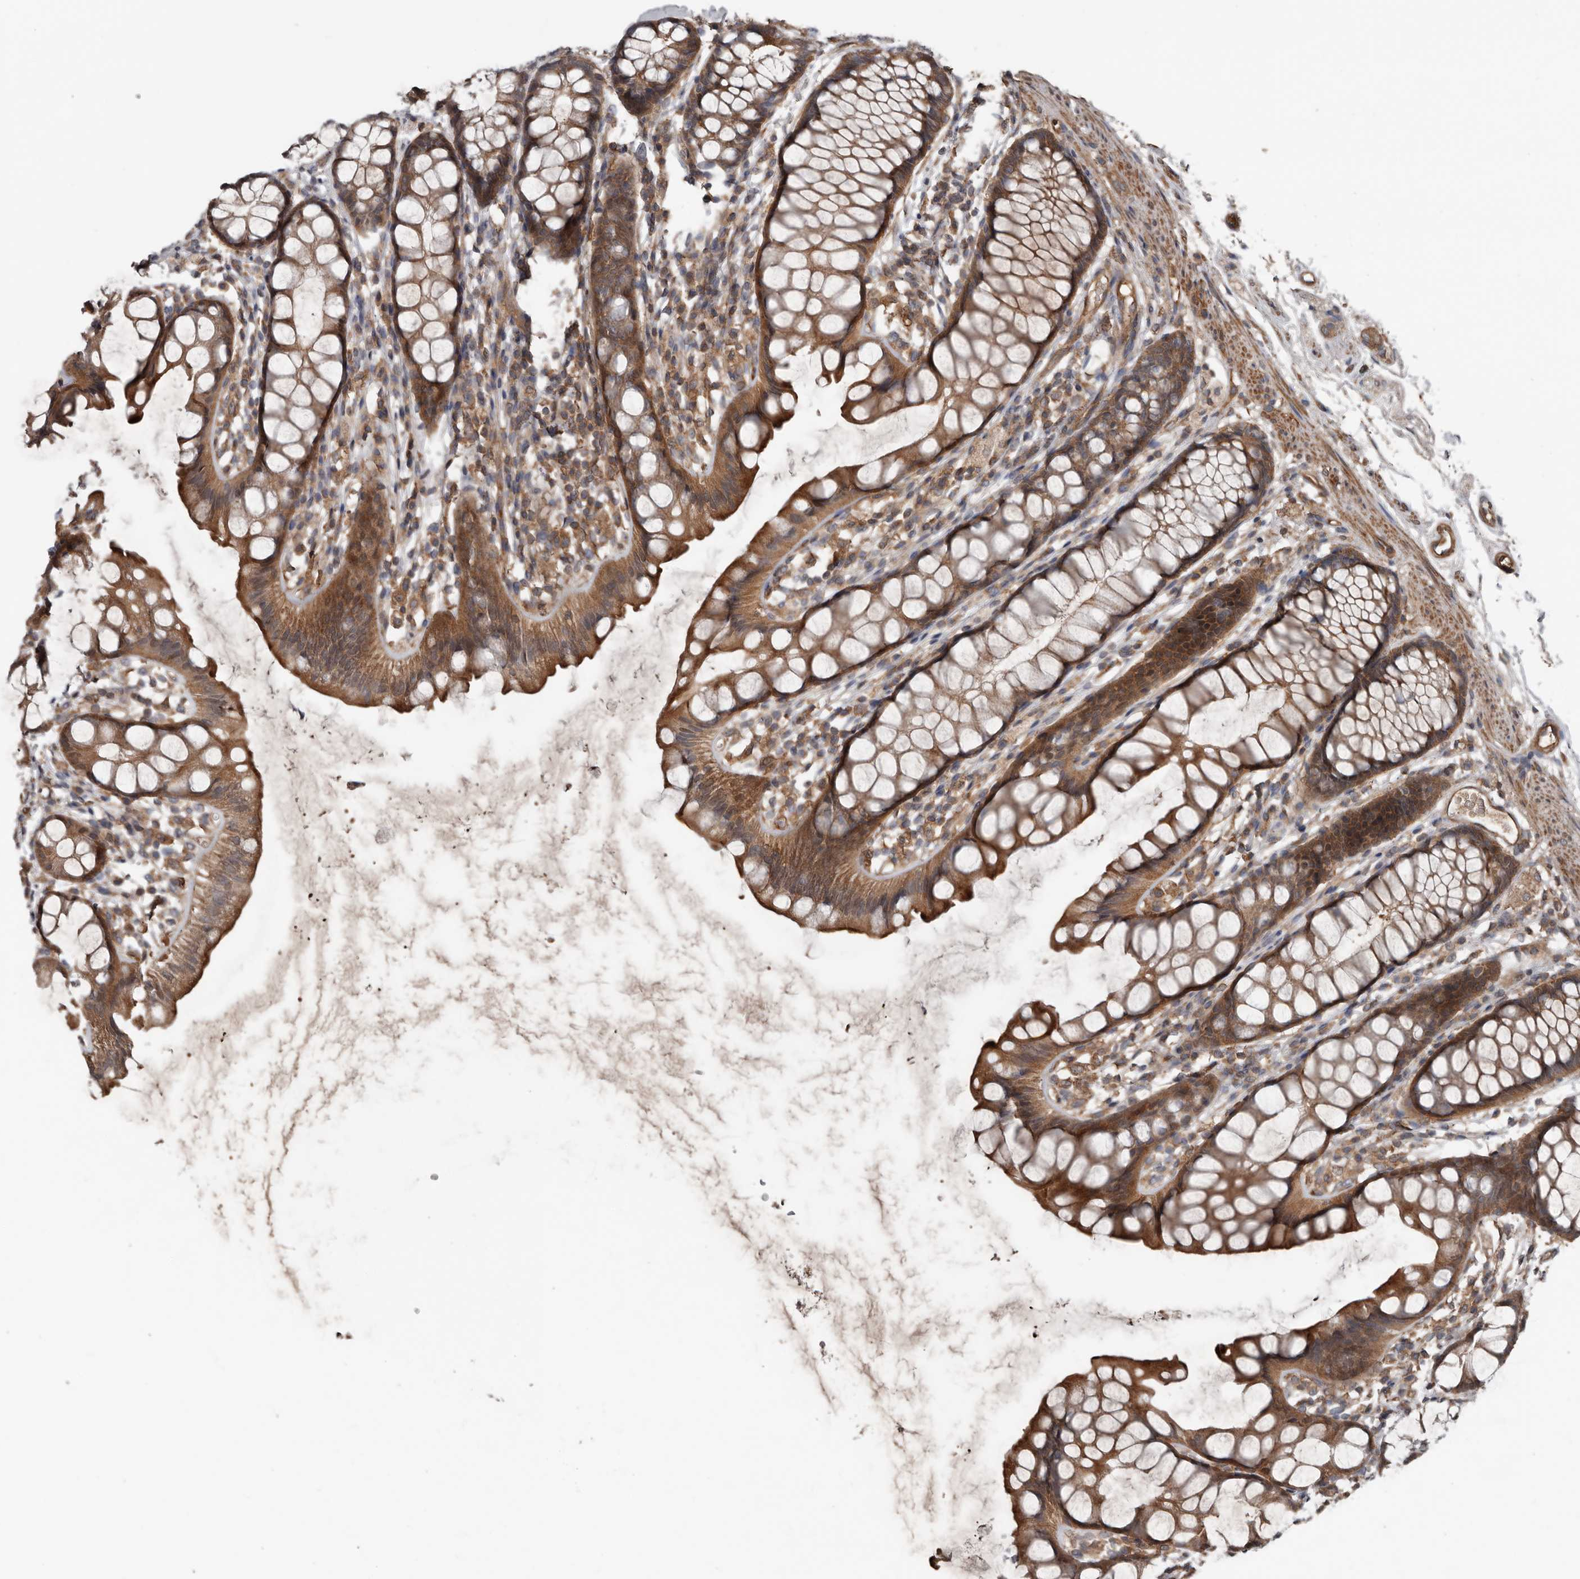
{"staining": {"intensity": "moderate", "quantity": ">75%", "location": "cytoplasmic/membranous"}, "tissue": "rectum", "cell_type": "Glandular cells", "image_type": "normal", "snomed": [{"axis": "morphology", "description": "Normal tissue, NOS"}, {"axis": "topography", "description": "Rectum"}], "caption": "Immunohistochemical staining of benign rectum demonstrates moderate cytoplasmic/membranous protein staining in approximately >75% of glandular cells.", "gene": "DNAJB4", "patient": {"sex": "female", "age": 65}}